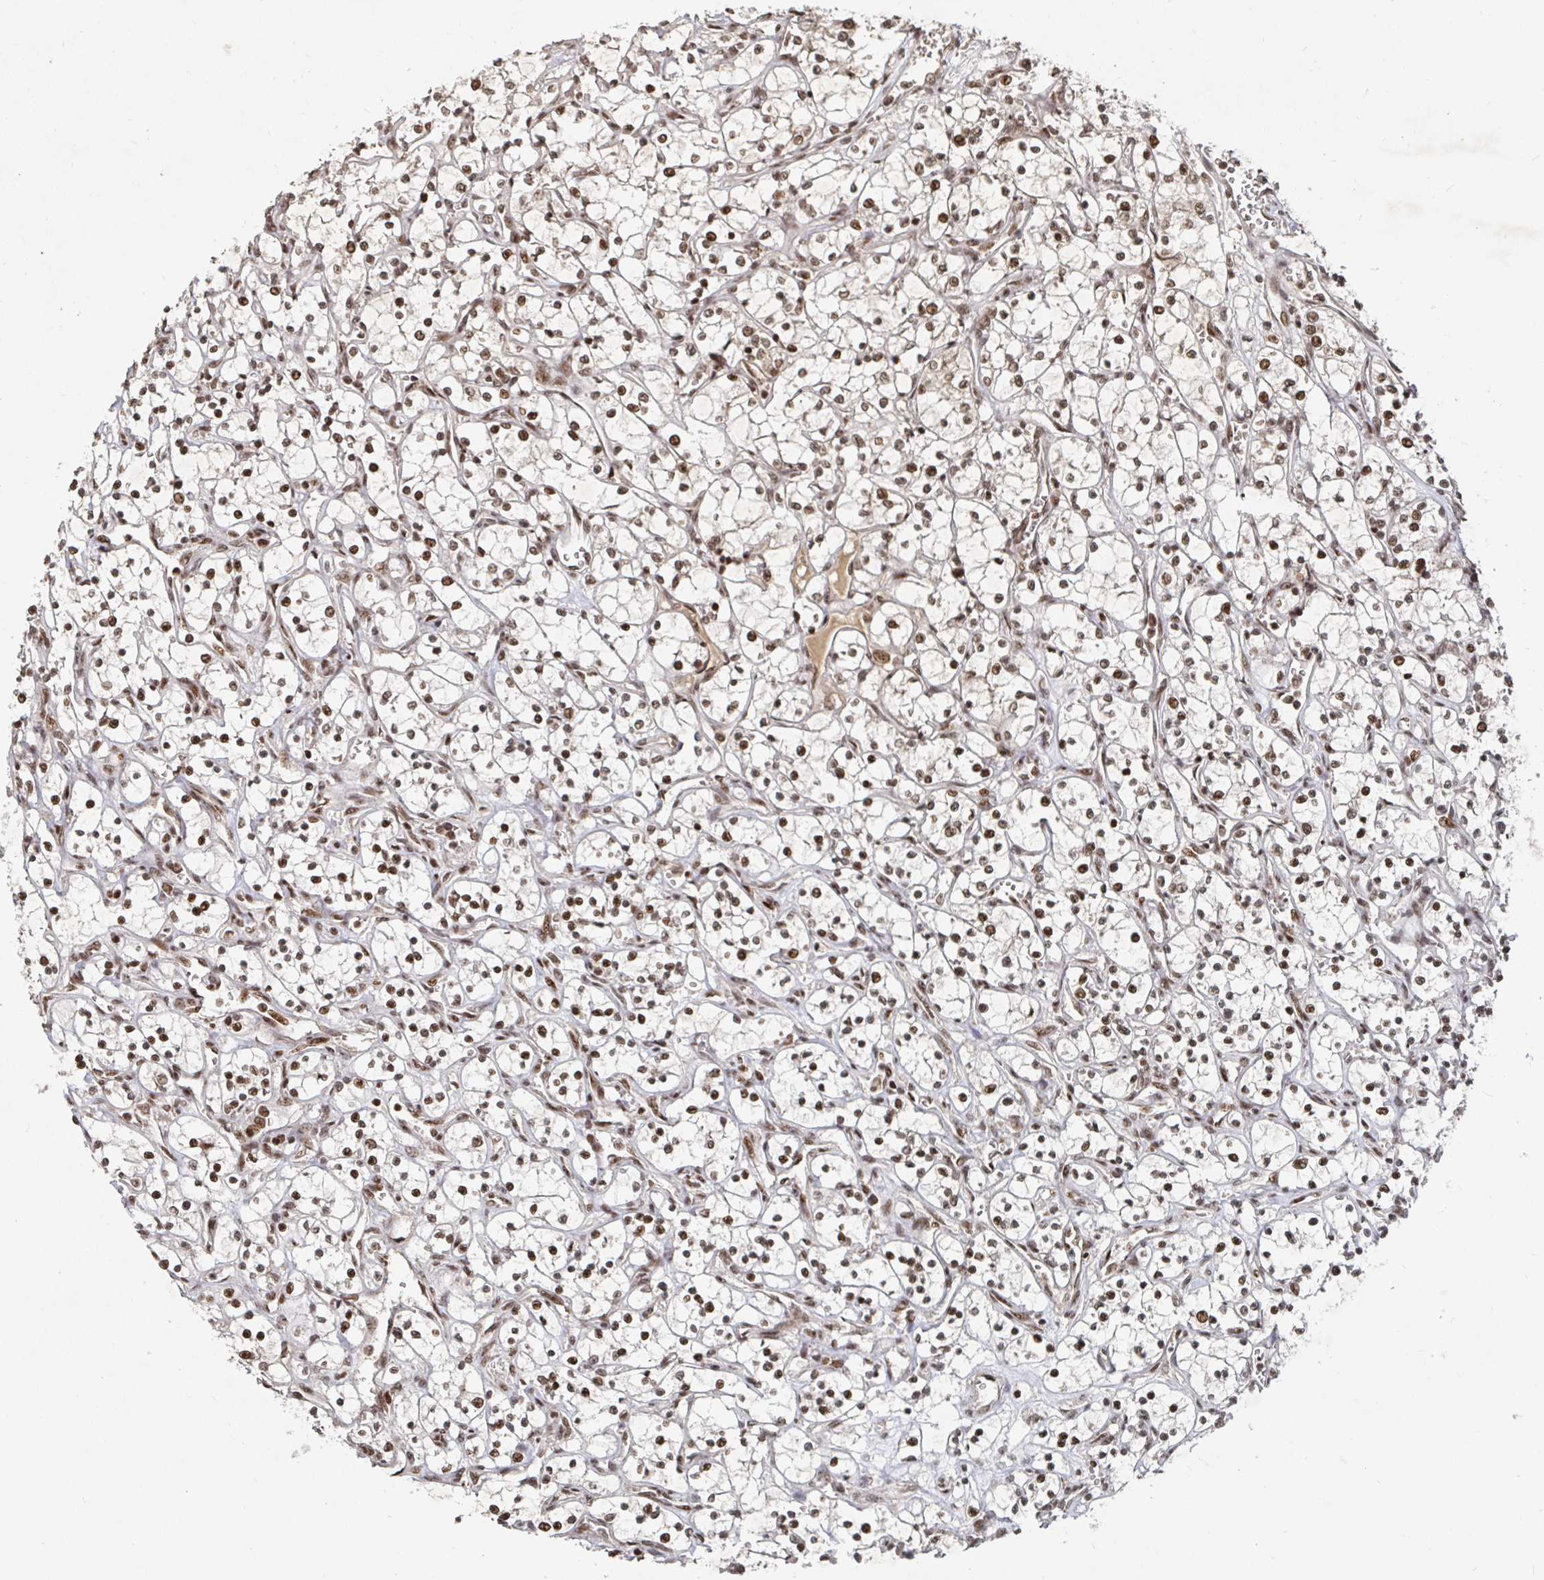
{"staining": {"intensity": "moderate", "quantity": ">75%", "location": "nuclear"}, "tissue": "renal cancer", "cell_type": "Tumor cells", "image_type": "cancer", "snomed": [{"axis": "morphology", "description": "Adenocarcinoma, NOS"}, {"axis": "topography", "description": "Kidney"}], "caption": "This image shows immunohistochemistry (IHC) staining of human renal cancer, with medium moderate nuclear expression in approximately >75% of tumor cells.", "gene": "ZDHHC12", "patient": {"sex": "female", "age": 69}}